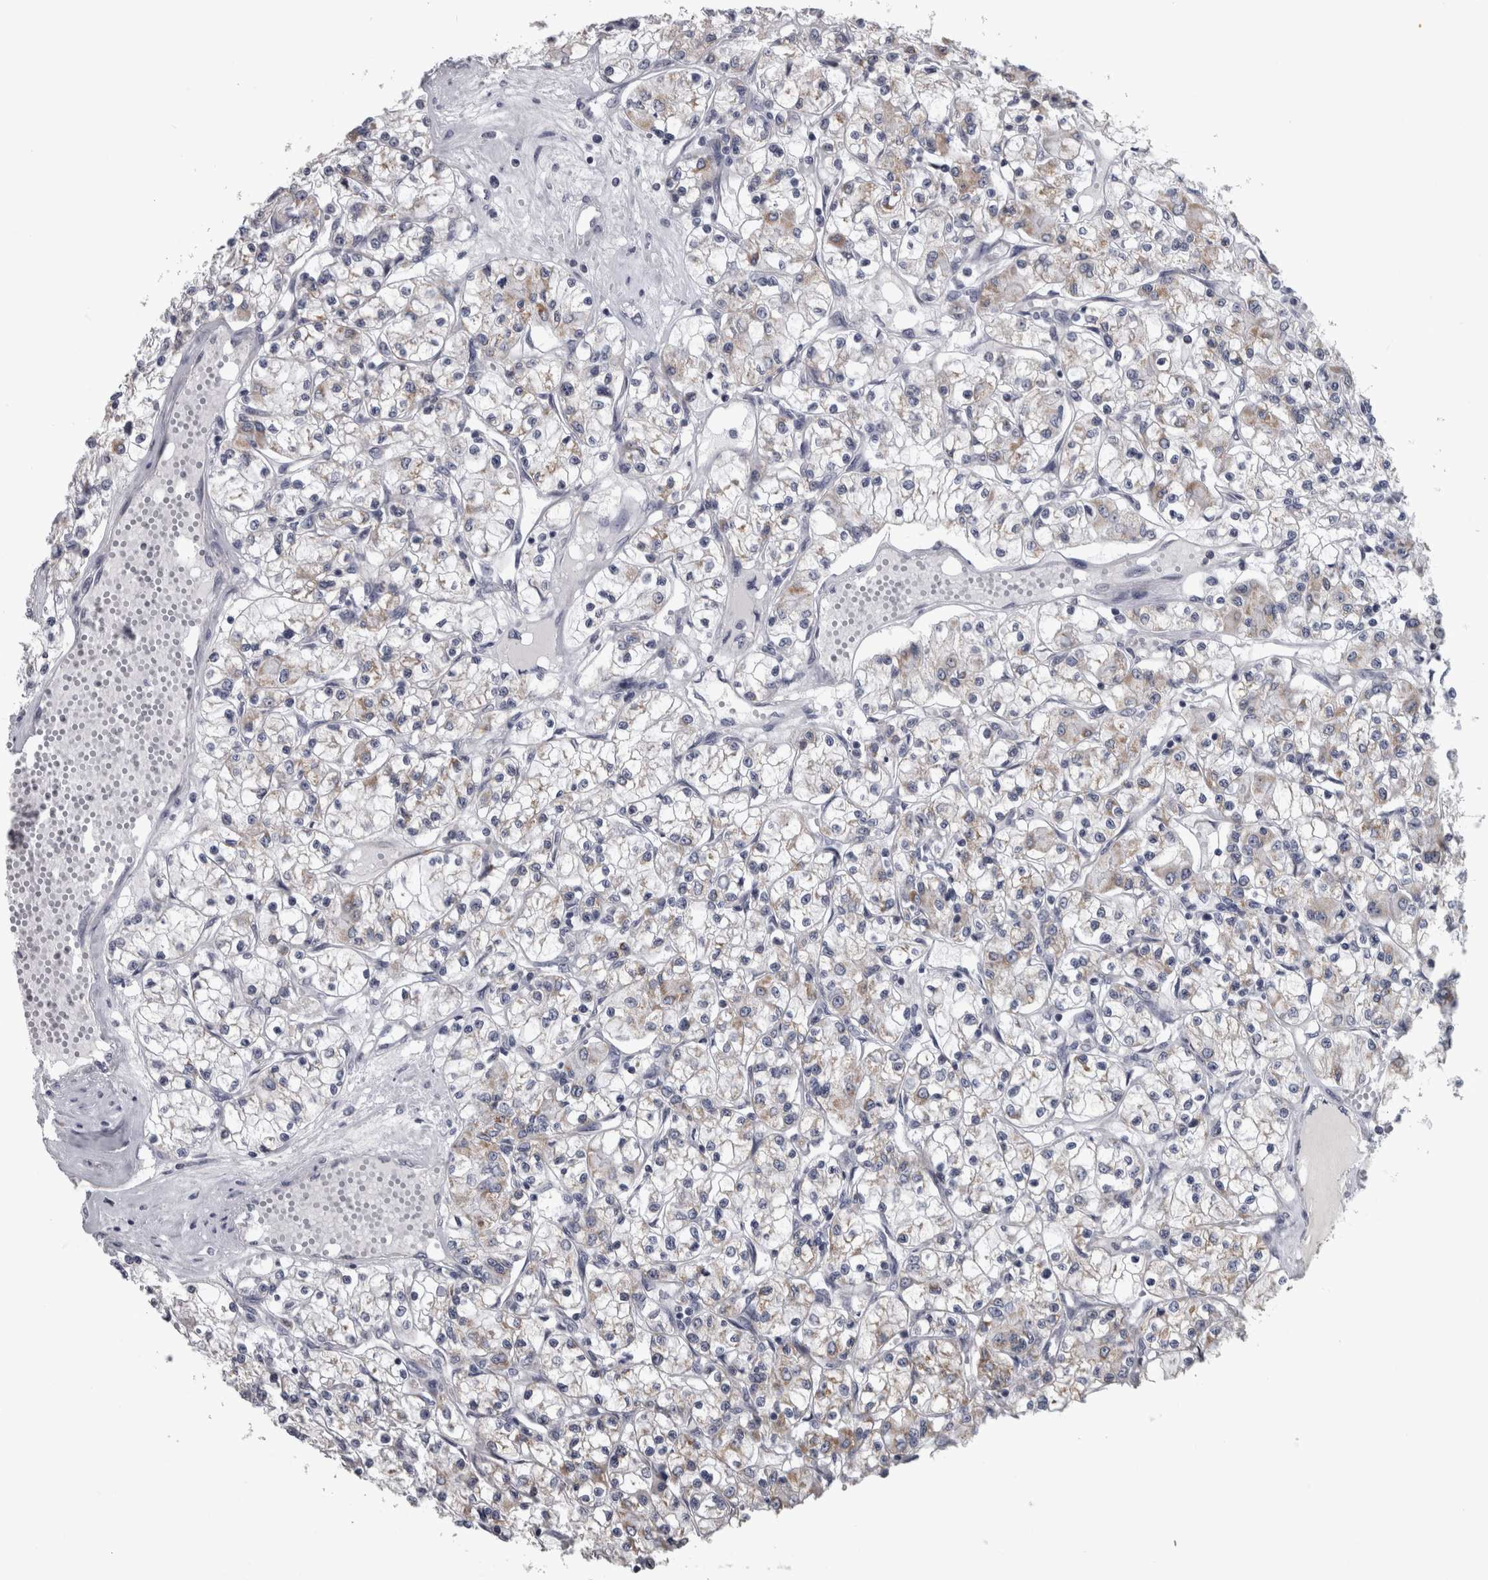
{"staining": {"intensity": "weak", "quantity": "25%-75%", "location": "cytoplasmic/membranous"}, "tissue": "renal cancer", "cell_type": "Tumor cells", "image_type": "cancer", "snomed": [{"axis": "morphology", "description": "Adenocarcinoma, NOS"}, {"axis": "topography", "description": "Kidney"}], "caption": "Immunohistochemistry micrograph of adenocarcinoma (renal) stained for a protein (brown), which exhibits low levels of weak cytoplasmic/membranous expression in about 25%-75% of tumor cells.", "gene": "DBT", "patient": {"sex": "female", "age": 59}}